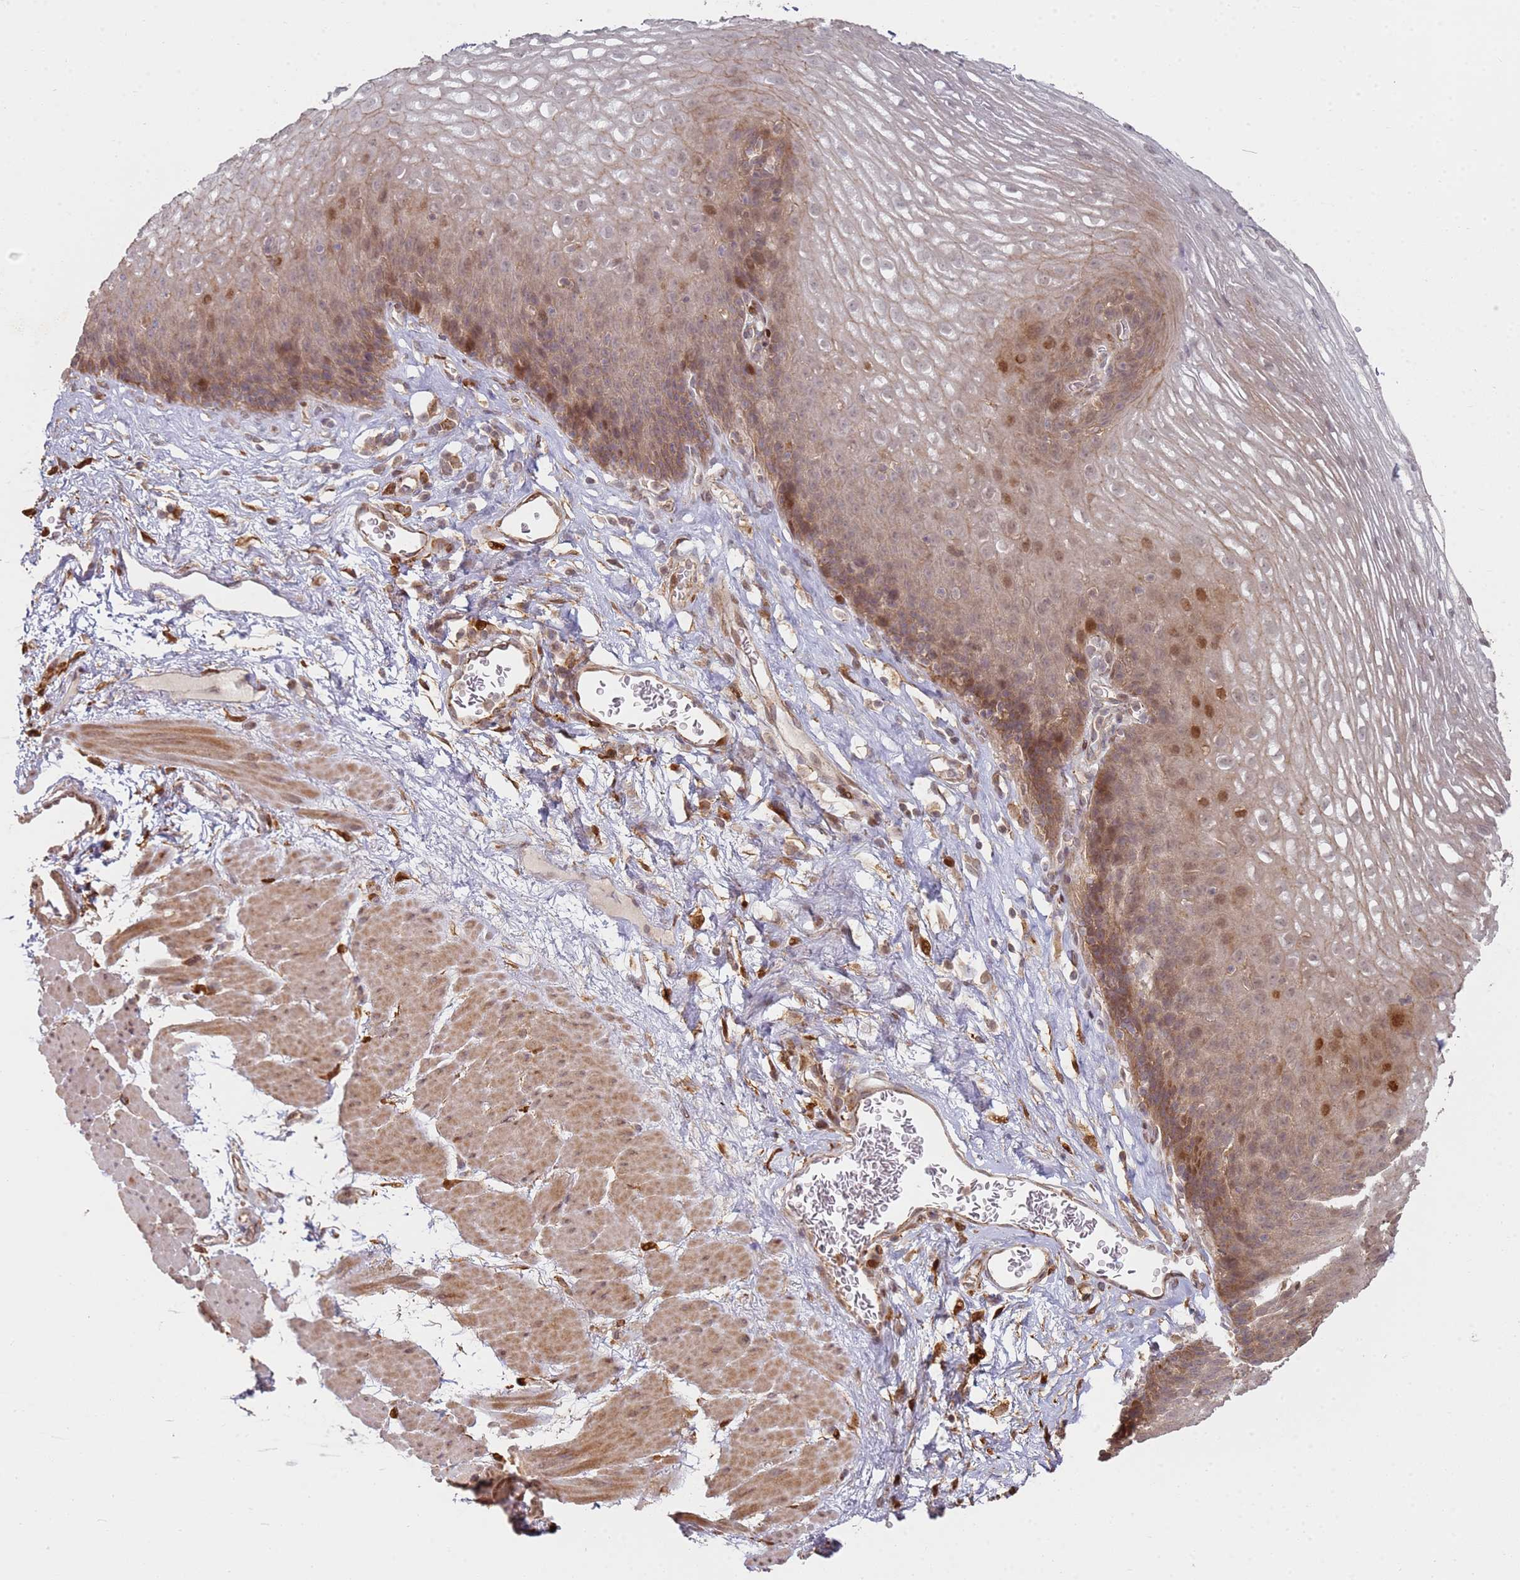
{"staining": {"intensity": "moderate", "quantity": "<25%", "location": "cytoplasmic/membranous,nuclear"}, "tissue": "esophagus", "cell_type": "Squamous epithelial cells", "image_type": "normal", "snomed": [{"axis": "morphology", "description": "Normal tissue, NOS"}, {"axis": "topography", "description": "Esophagus"}], "caption": "High-power microscopy captured an IHC photomicrograph of normal esophagus, revealing moderate cytoplasmic/membranous,nuclear staining in approximately <25% of squamous epithelial cells.", "gene": "MPEG1", "patient": {"sex": "female", "age": 66}}